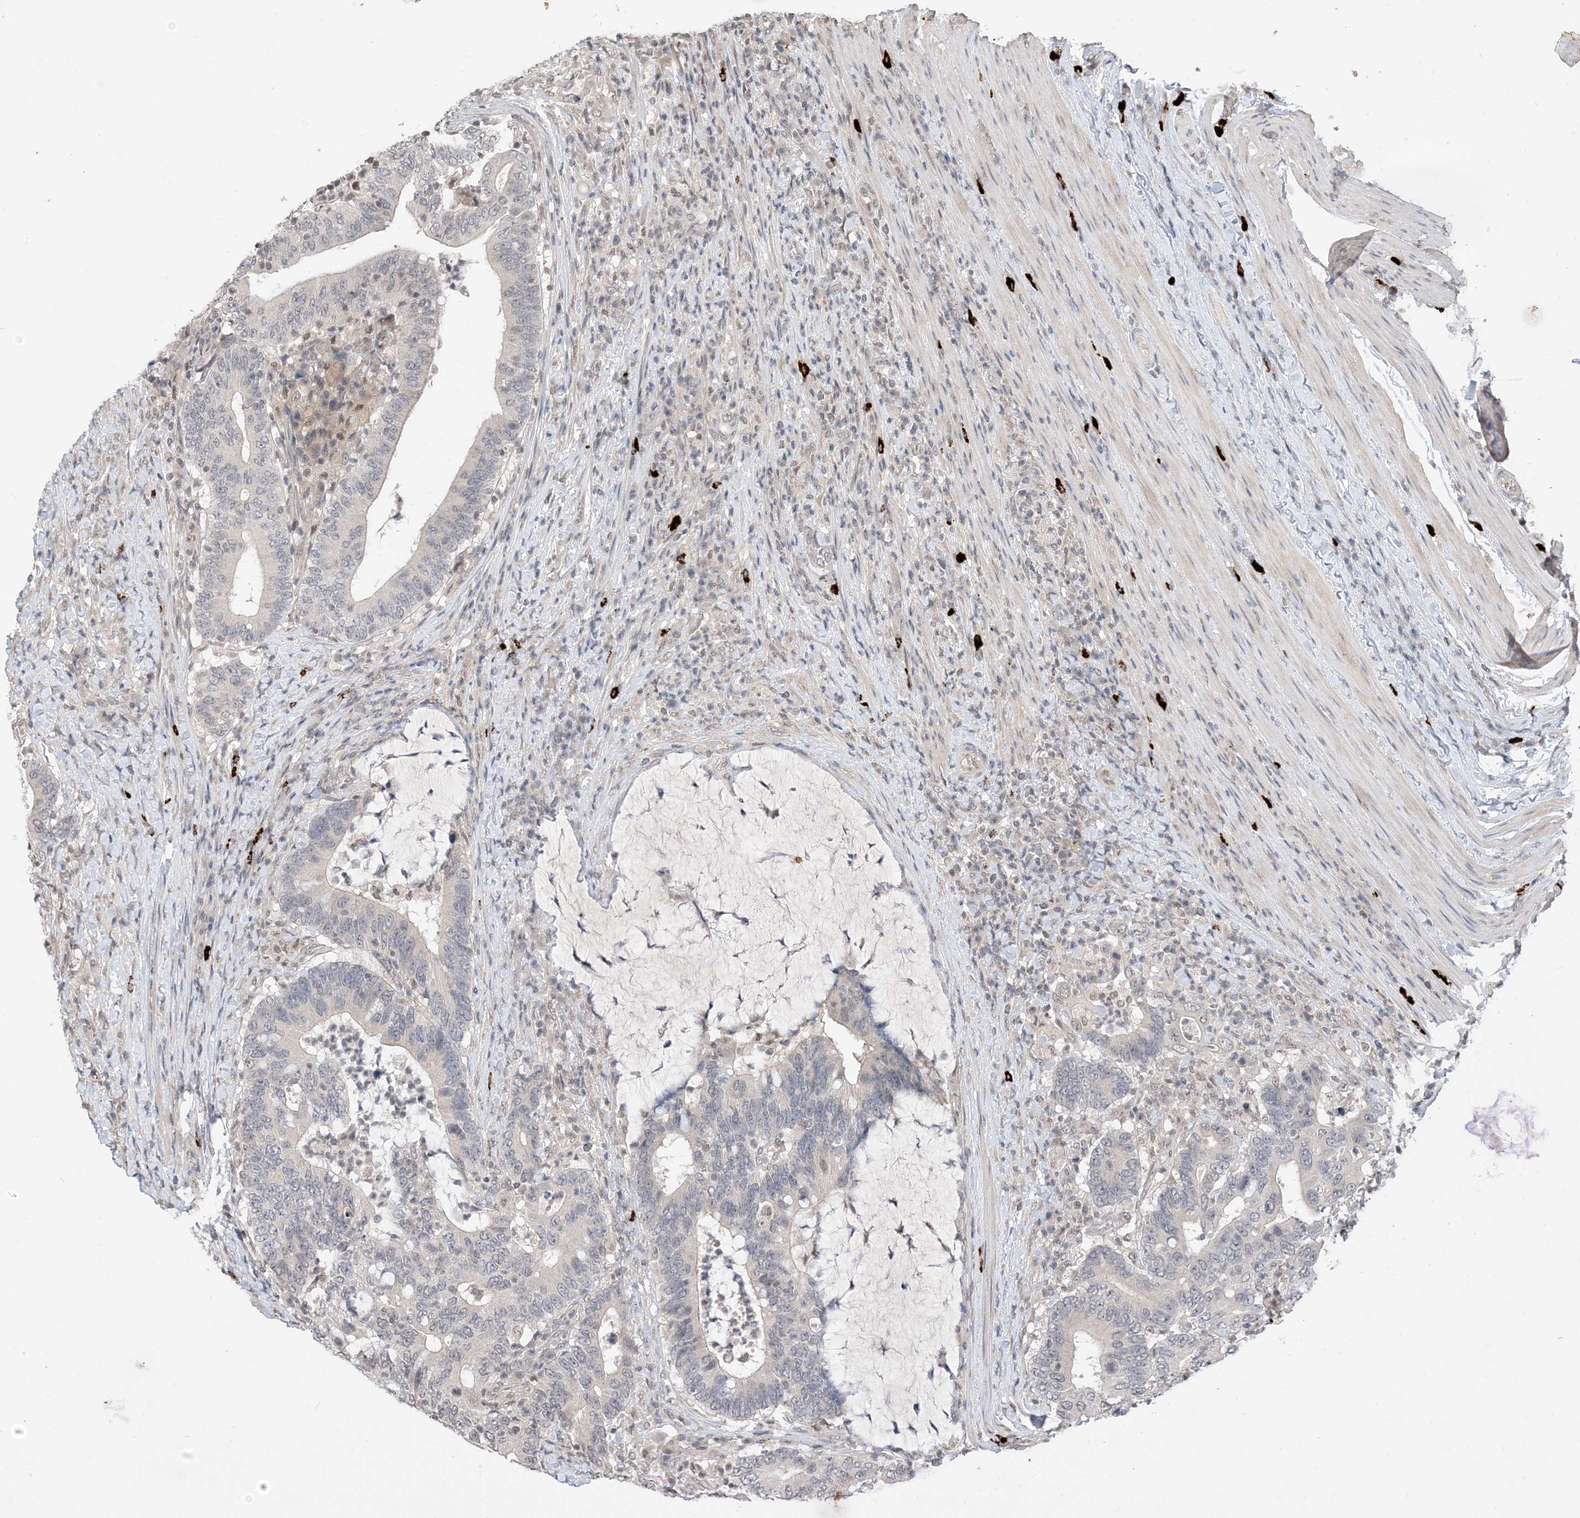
{"staining": {"intensity": "negative", "quantity": "none", "location": "none"}, "tissue": "colorectal cancer", "cell_type": "Tumor cells", "image_type": "cancer", "snomed": [{"axis": "morphology", "description": "Adenocarcinoma, NOS"}, {"axis": "topography", "description": "Colon"}], "caption": "This is a photomicrograph of immunohistochemistry (IHC) staining of adenocarcinoma (colorectal), which shows no expression in tumor cells. (Stains: DAB immunohistochemistry (IHC) with hematoxylin counter stain, Microscopy: brightfield microscopy at high magnification).", "gene": "RANBP9", "patient": {"sex": "female", "age": 66}}